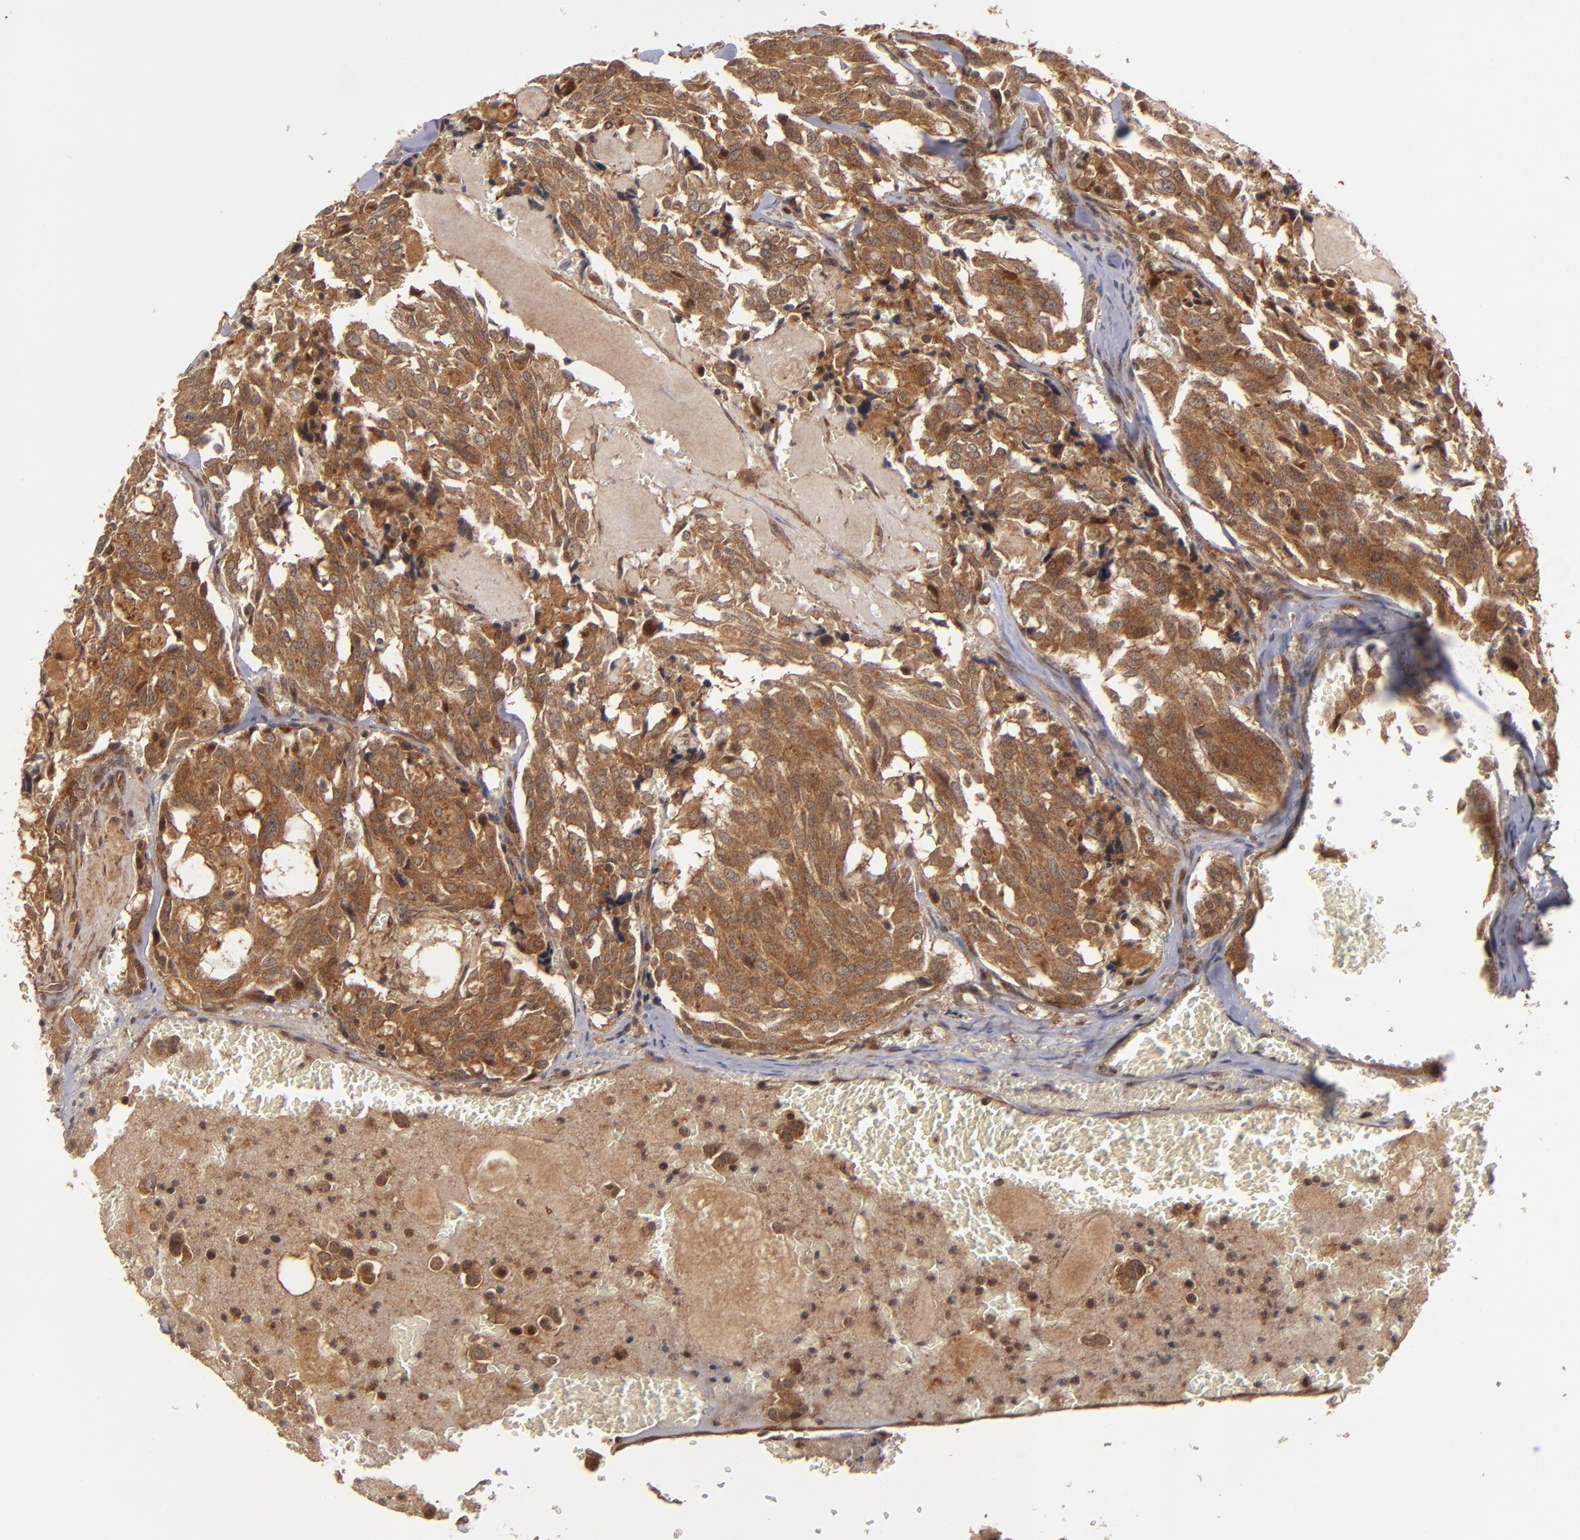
{"staining": {"intensity": "strong", "quantity": ">75%", "location": "cytoplasmic/membranous"}, "tissue": "thyroid cancer", "cell_type": "Tumor cells", "image_type": "cancer", "snomed": [{"axis": "morphology", "description": "Carcinoma, NOS"}, {"axis": "morphology", "description": "Carcinoid, malignant, NOS"}, {"axis": "topography", "description": "Thyroid gland"}], "caption": "A high amount of strong cytoplasmic/membranous expression is identified in about >75% of tumor cells in thyroid carcinoid (malignant) tissue.", "gene": "BDKRB1", "patient": {"sex": "male", "age": 33}}